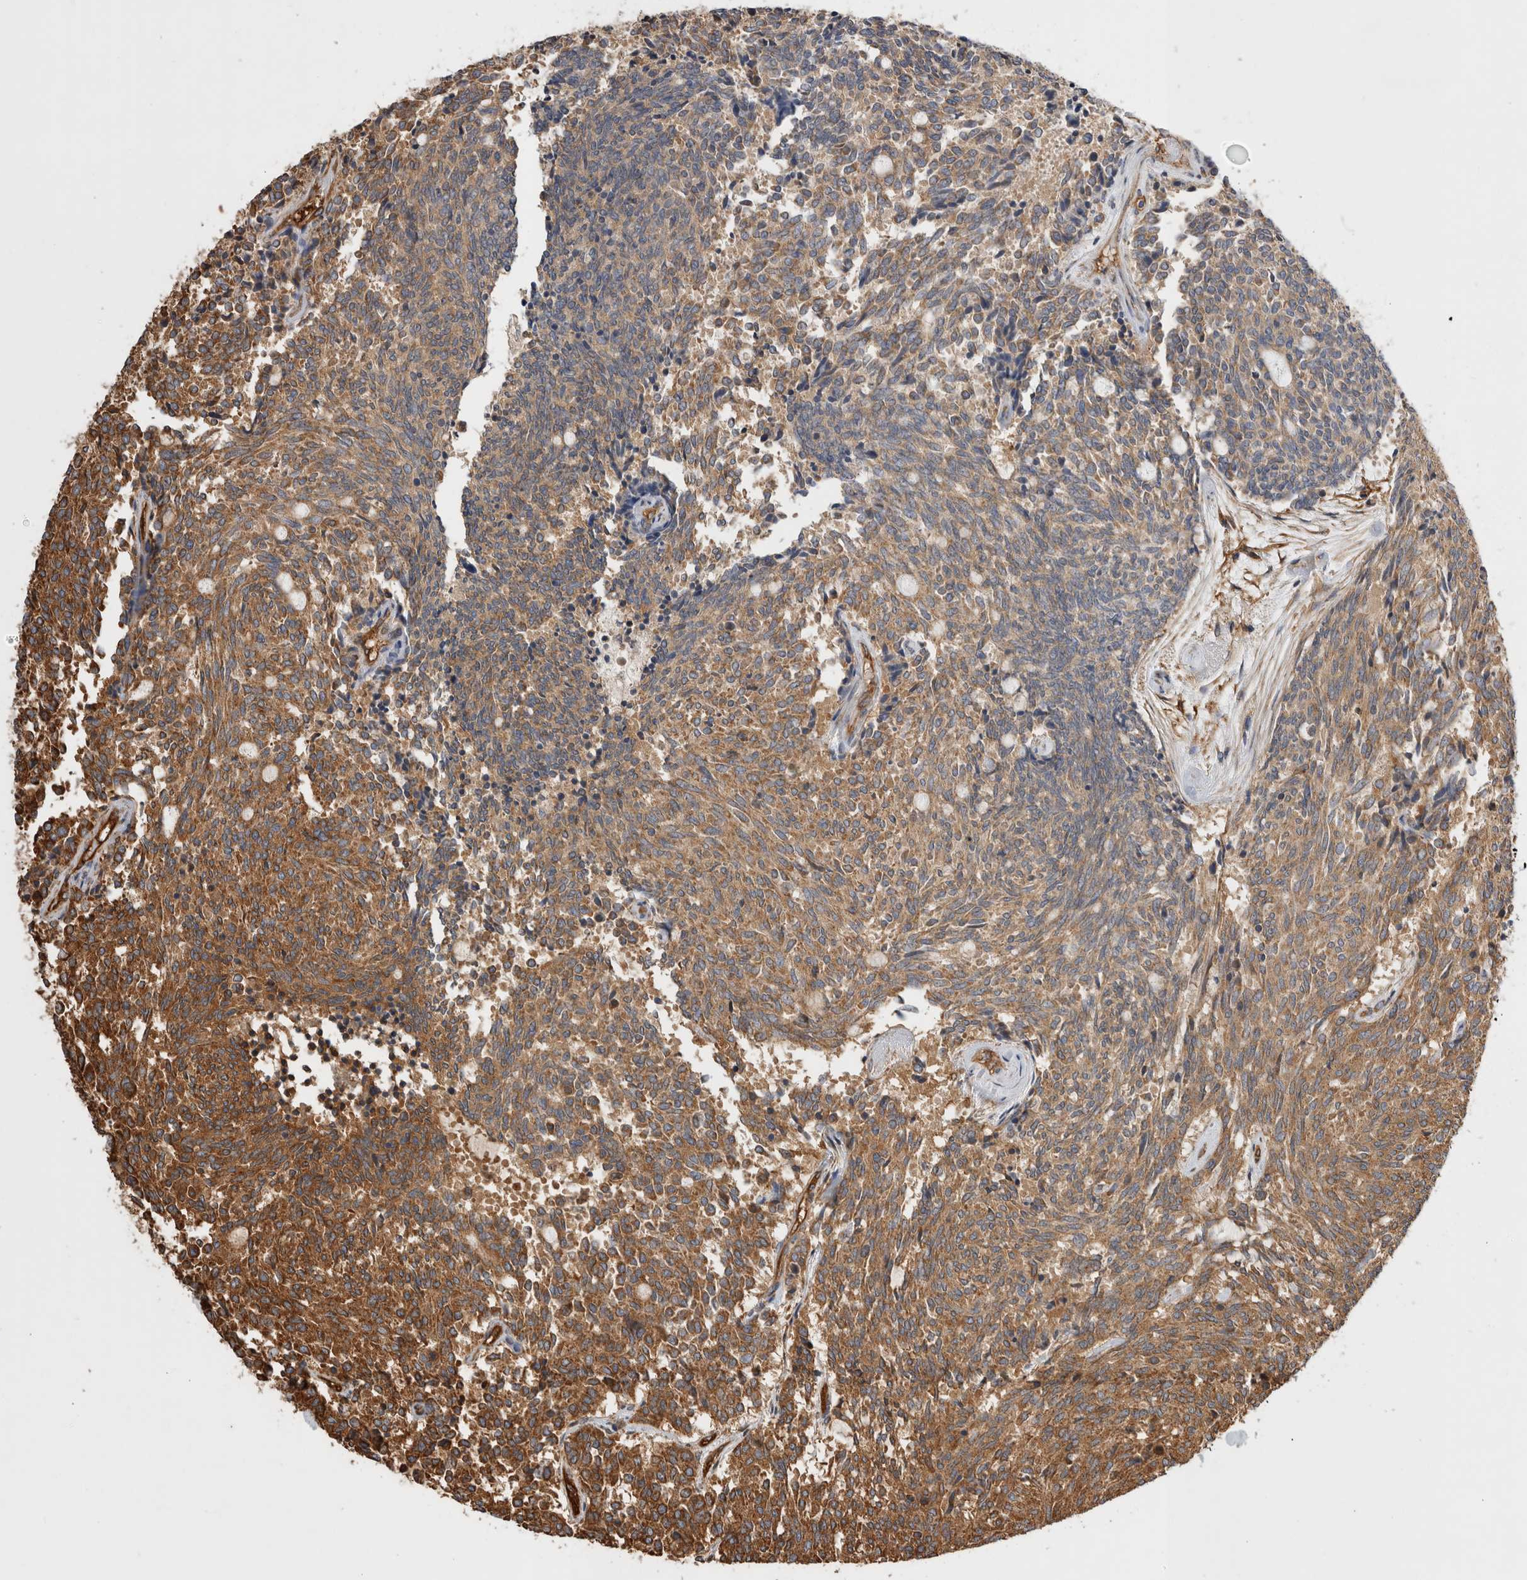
{"staining": {"intensity": "moderate", "quantity": ">75%", "location": "cytoplasmic/membranous"}, "tissue": "carcinoid", "cell_type": "Tumor cells", "image_type": "cancer", "snomed": [{"axis": "morphology", "description": "Carcinoid, malignant, NOS"}, {"axis": "topography", "description": "Pancreas"}], "caption": "DAB immunohistochemical staining of carcinoid (malignant) reveals moderate cytoplasmic/membranous protein expression in about >75% of tumor cells.", "gene": "ZNF397", "patient": {"sex": "female", "age": 54}}